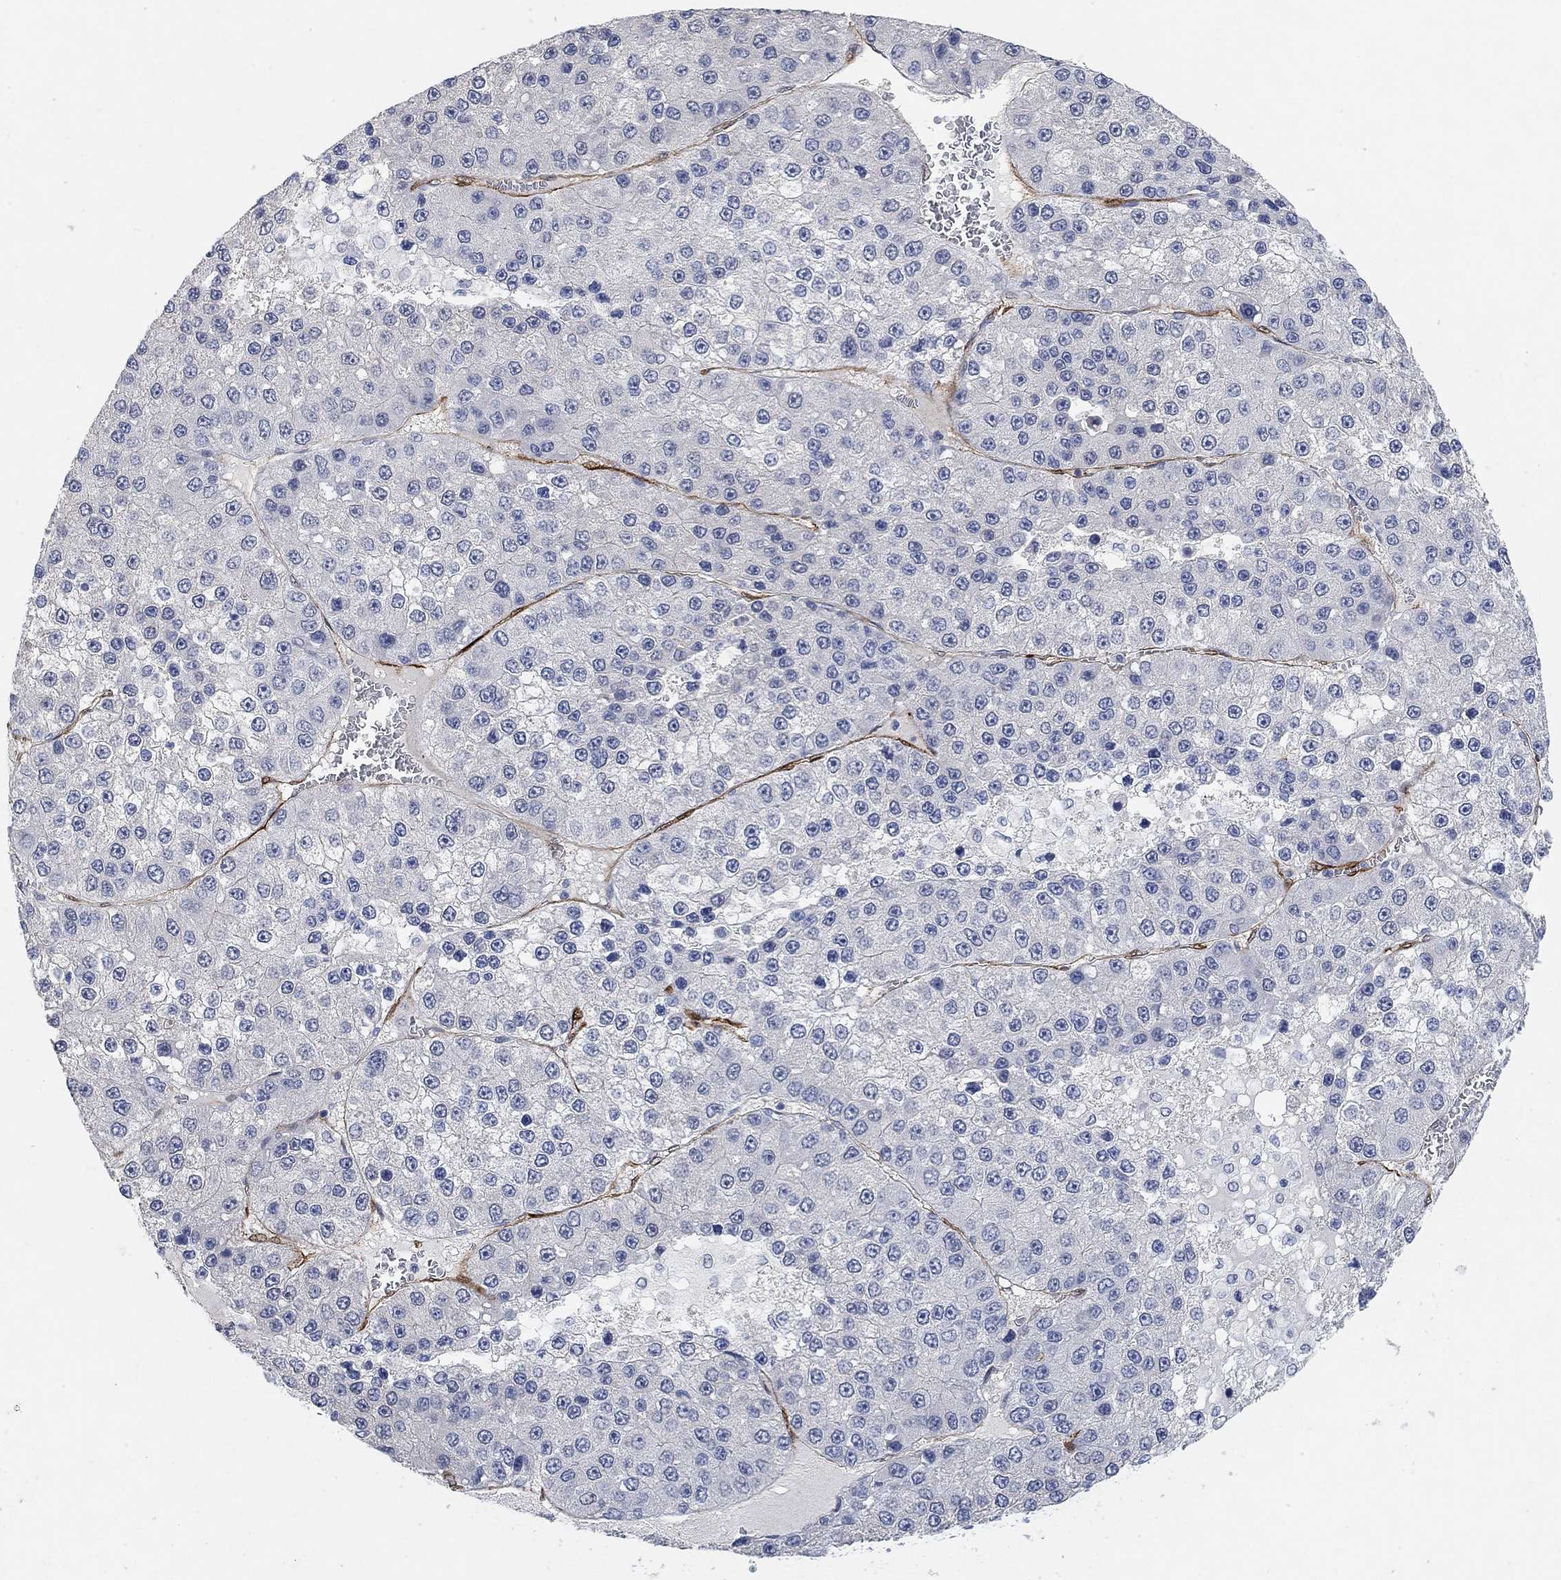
{"staining": {"intensity": "negative", "quantity": "none", "location": "none"}, "tissue": "liver cancer", "cell_type": "Tumor cells", "image_type": "cancer", "snomed": [{"axis": "morphology", "description": "Carcinoma, Hepatocellular, NOS"}, {"axis": "topography", "description": "Liver"}], "caption": "Hepatocellular carcinoma (liver) was stained to show a protein in brown. There is no significant positivity in tumor cells.", "gene": "VAT1L", "patient": {"sex": "female", "age": 73}}